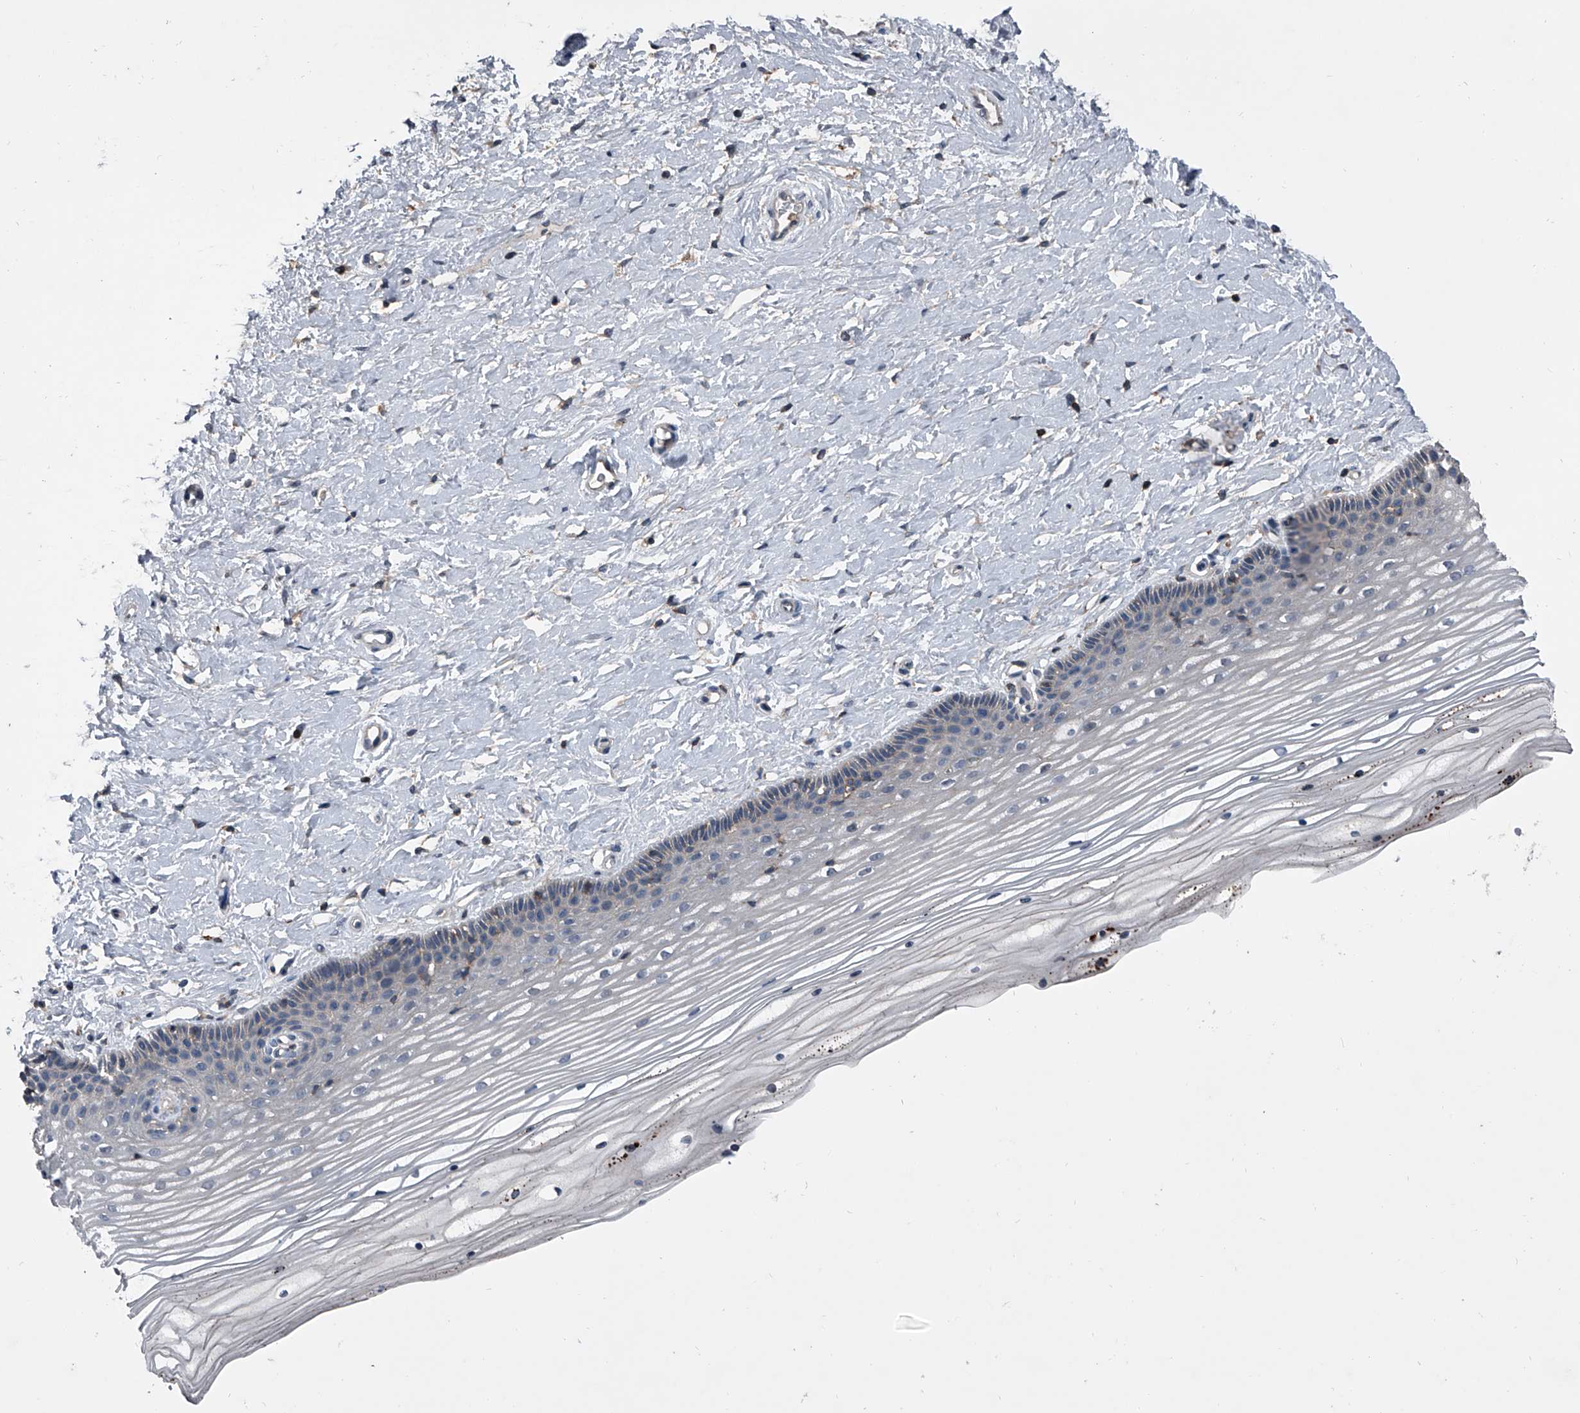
{"staining": {"intensity": "negative", "quantity": "none", "location": "none"}, "tissue": "vagina", "cell_type": "Squamous epithelial cells", "image_type": "normal", "snomed": [{"axis": "morphology", "description": "Normal tissue, NOS"}, {"axis": "topography", "description": "Vagina"}, {"axis": "topography", "description": "Cervix"}], "caption": "Micrograph shows no significant protein staining in squamous epithelial cells of benign vagina.", "gene": "PIP5K1A", "patient": {"sex": "female", "age": 40}}